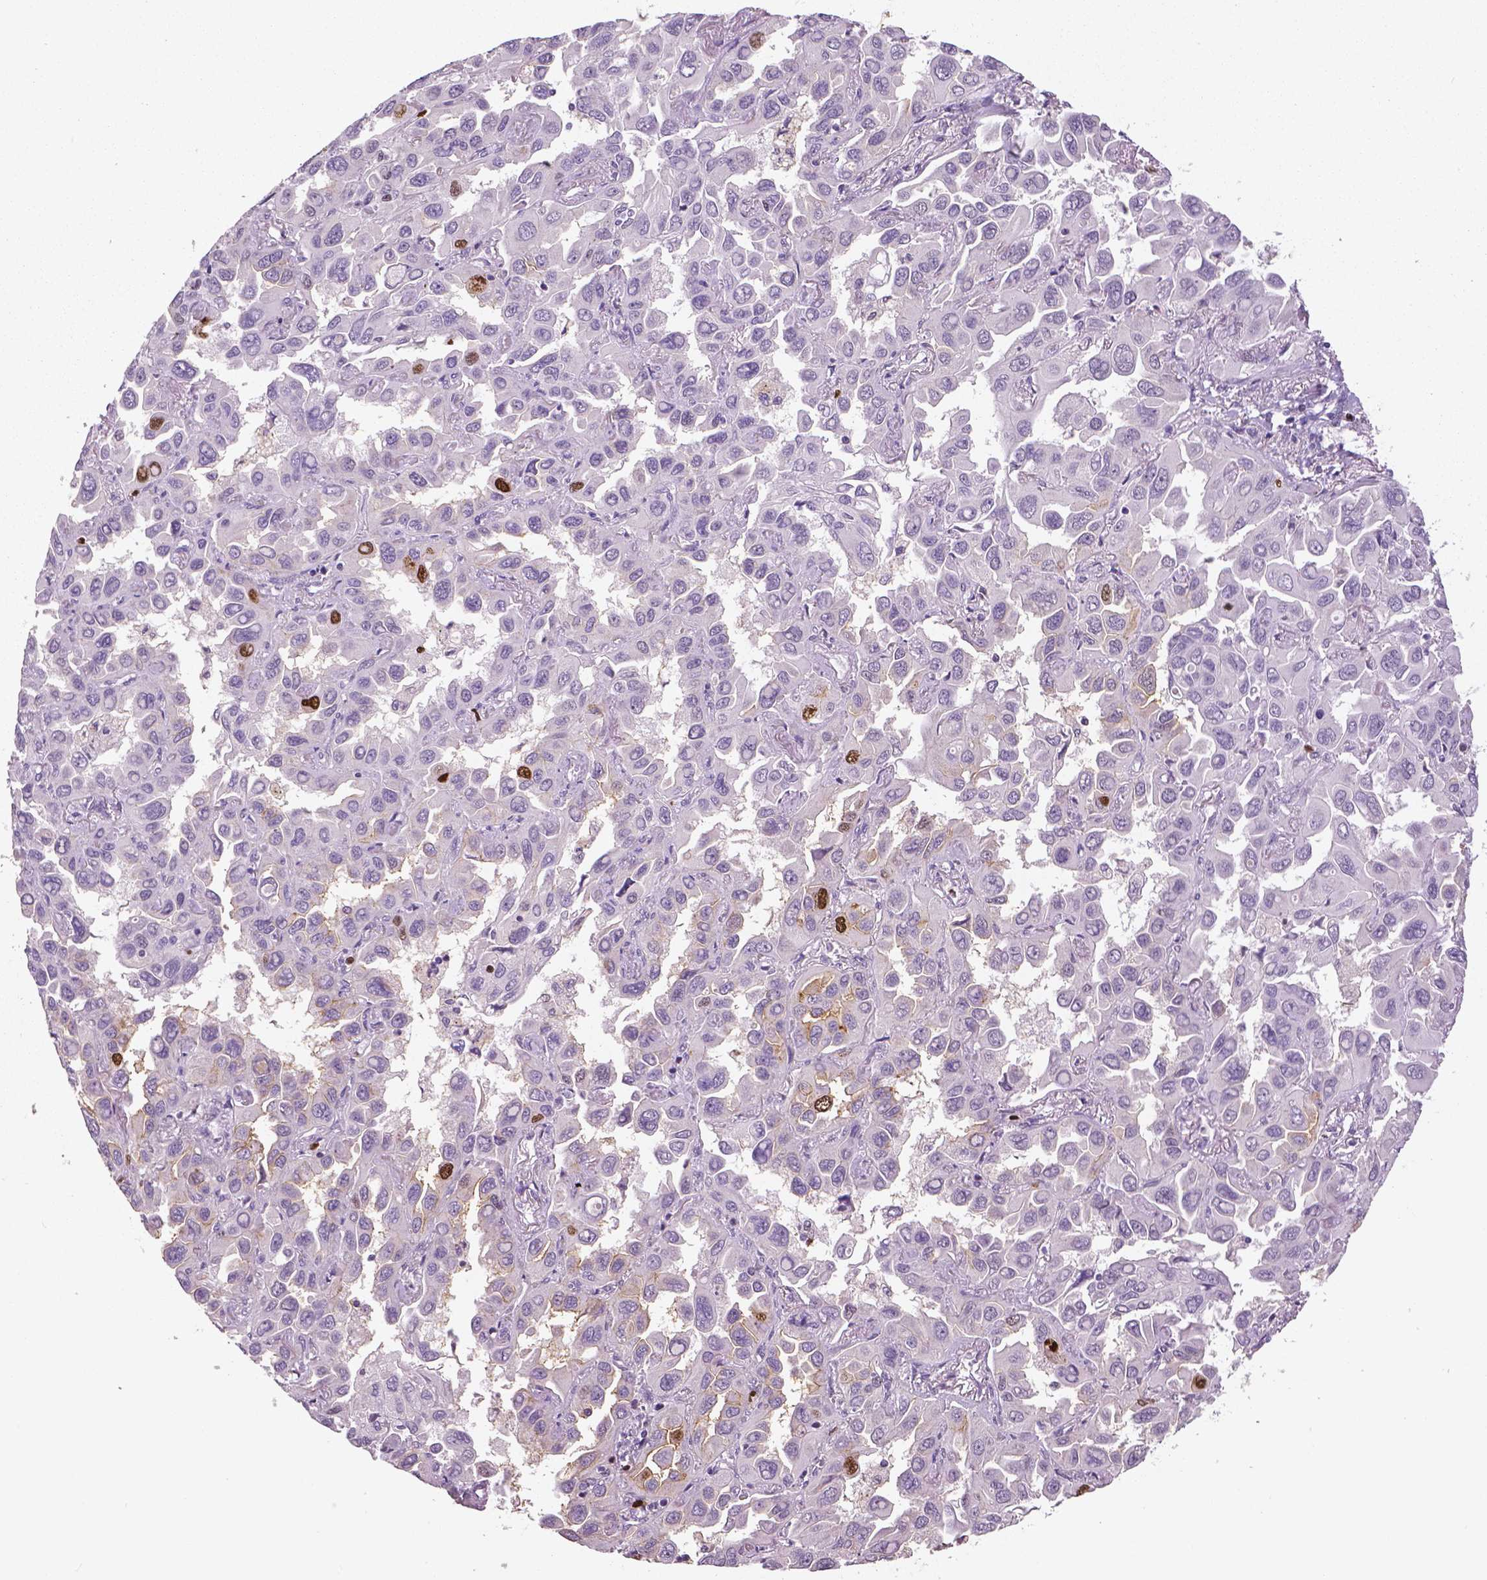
{"staining": {"intensity": "strong", "quantity": "<25%", "location": "nuclear"}, "tissue": "lung cancer", "cell_type": "Tumor cells", "image_type": "cancer", "snomed": [{"axis": "morphology", "description": "Adenocarcinoma, NOS"}, {"axis": "topography", "description": "Lung"}], "caption": "This photomicrograph displays immunohistochemistry staining of lung cancer, with medium strong nuclear expression in approximately <25% of tumor cells.", "gene": "MKI67", "patient": {"sex": "male", "age": 64}}